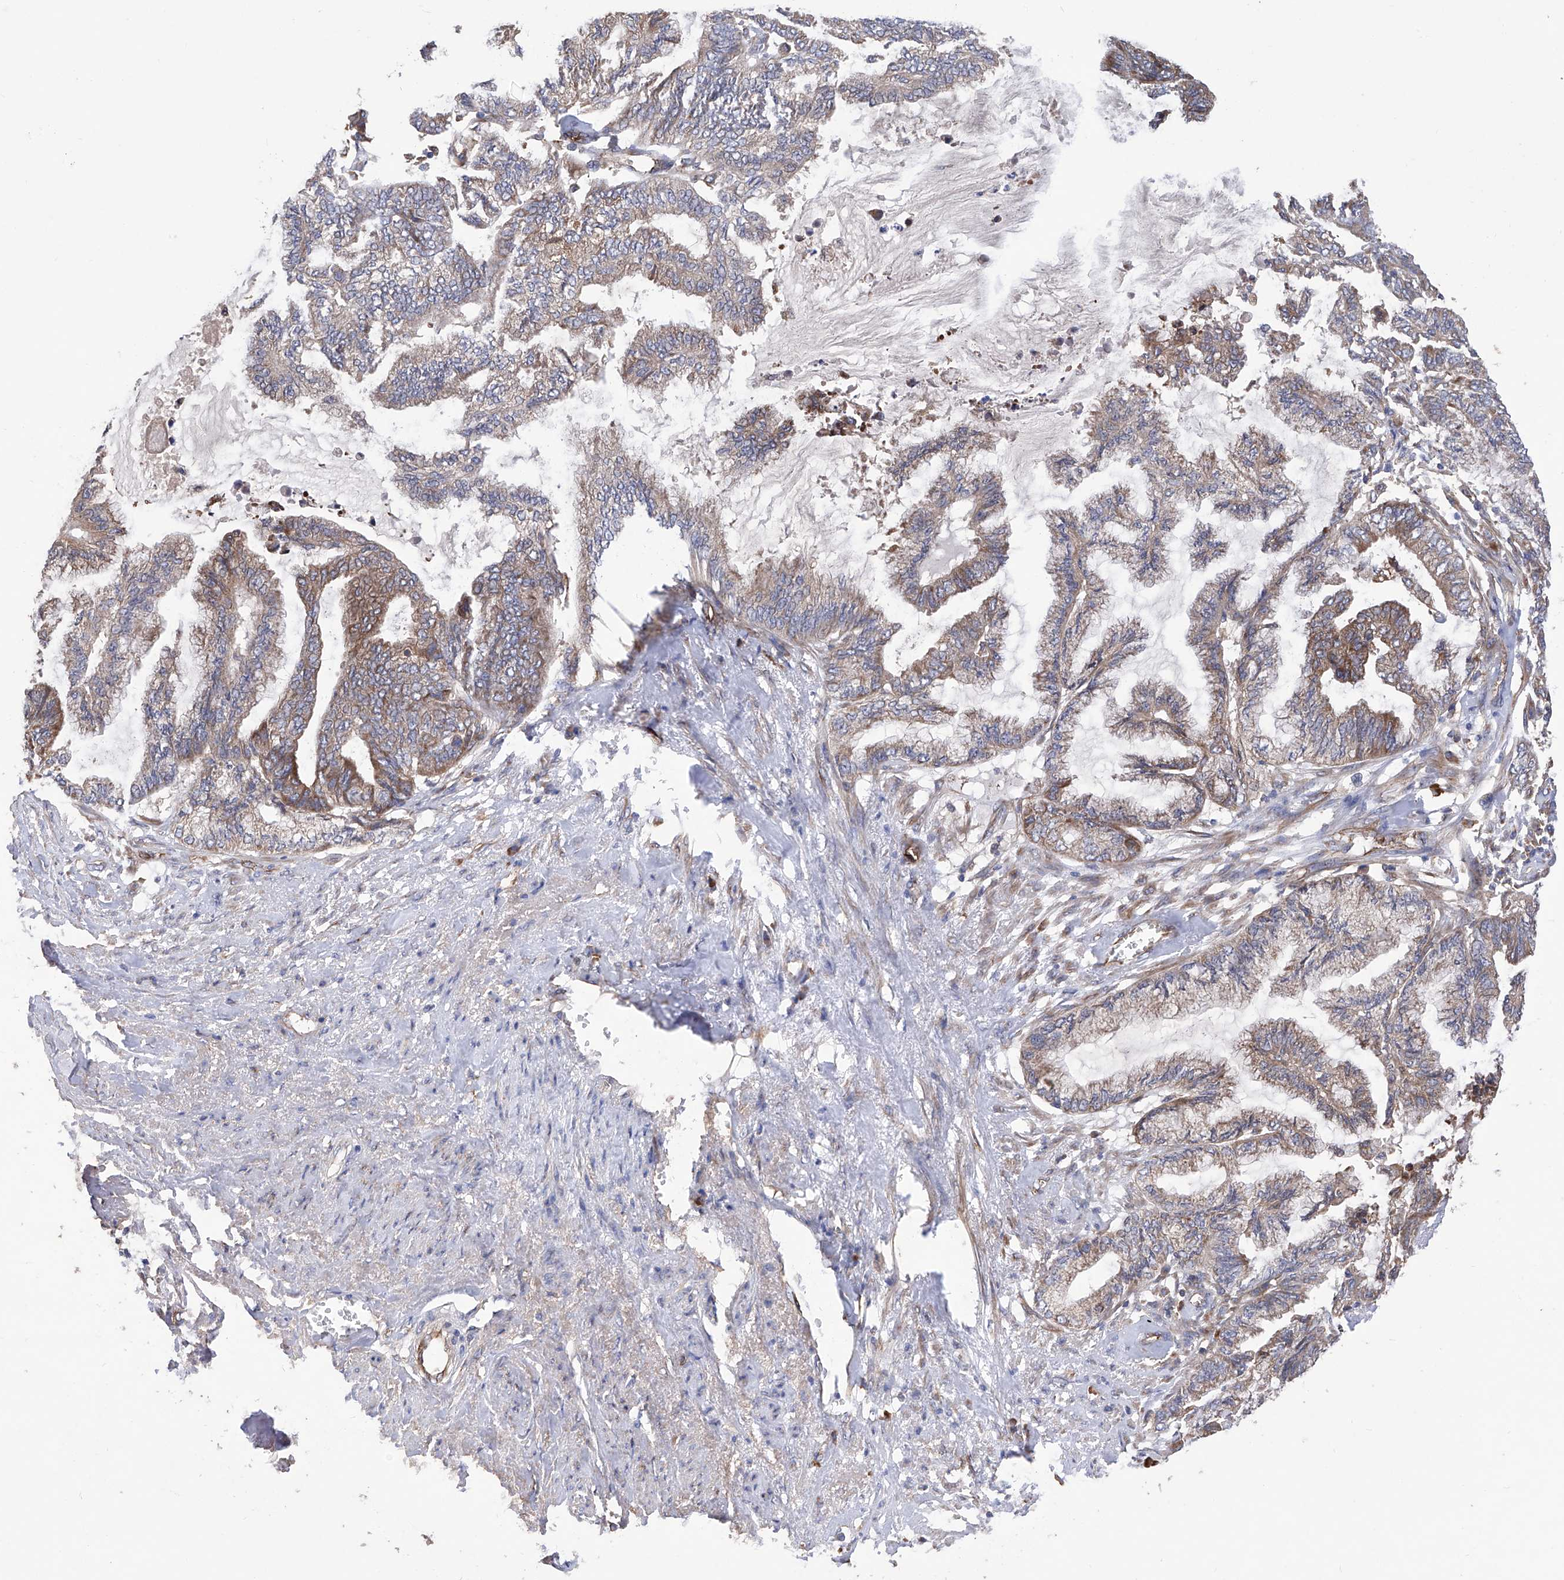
{"staining": {"intensity": "moderate", "quantity": ">75%", "location": "cytoplasmic/membranous"}, "tissue": "endometrial cancer", "cell_type": "Tumor cells", "image_type": "cancer", "snomed": [{"axis": "morphology", "description": "Adenocarcinoma, NOS"}, {"axis": "topography", "description": "Endometrium"}], "caption": "Moderate cytoplasmic/membranous positivity for a protein is present in about >75% of tumor cells of endometrial cancer using immunohistochemistry.", "gene": "INPP5B", "patient": {"sex": "female", "age": 86}}